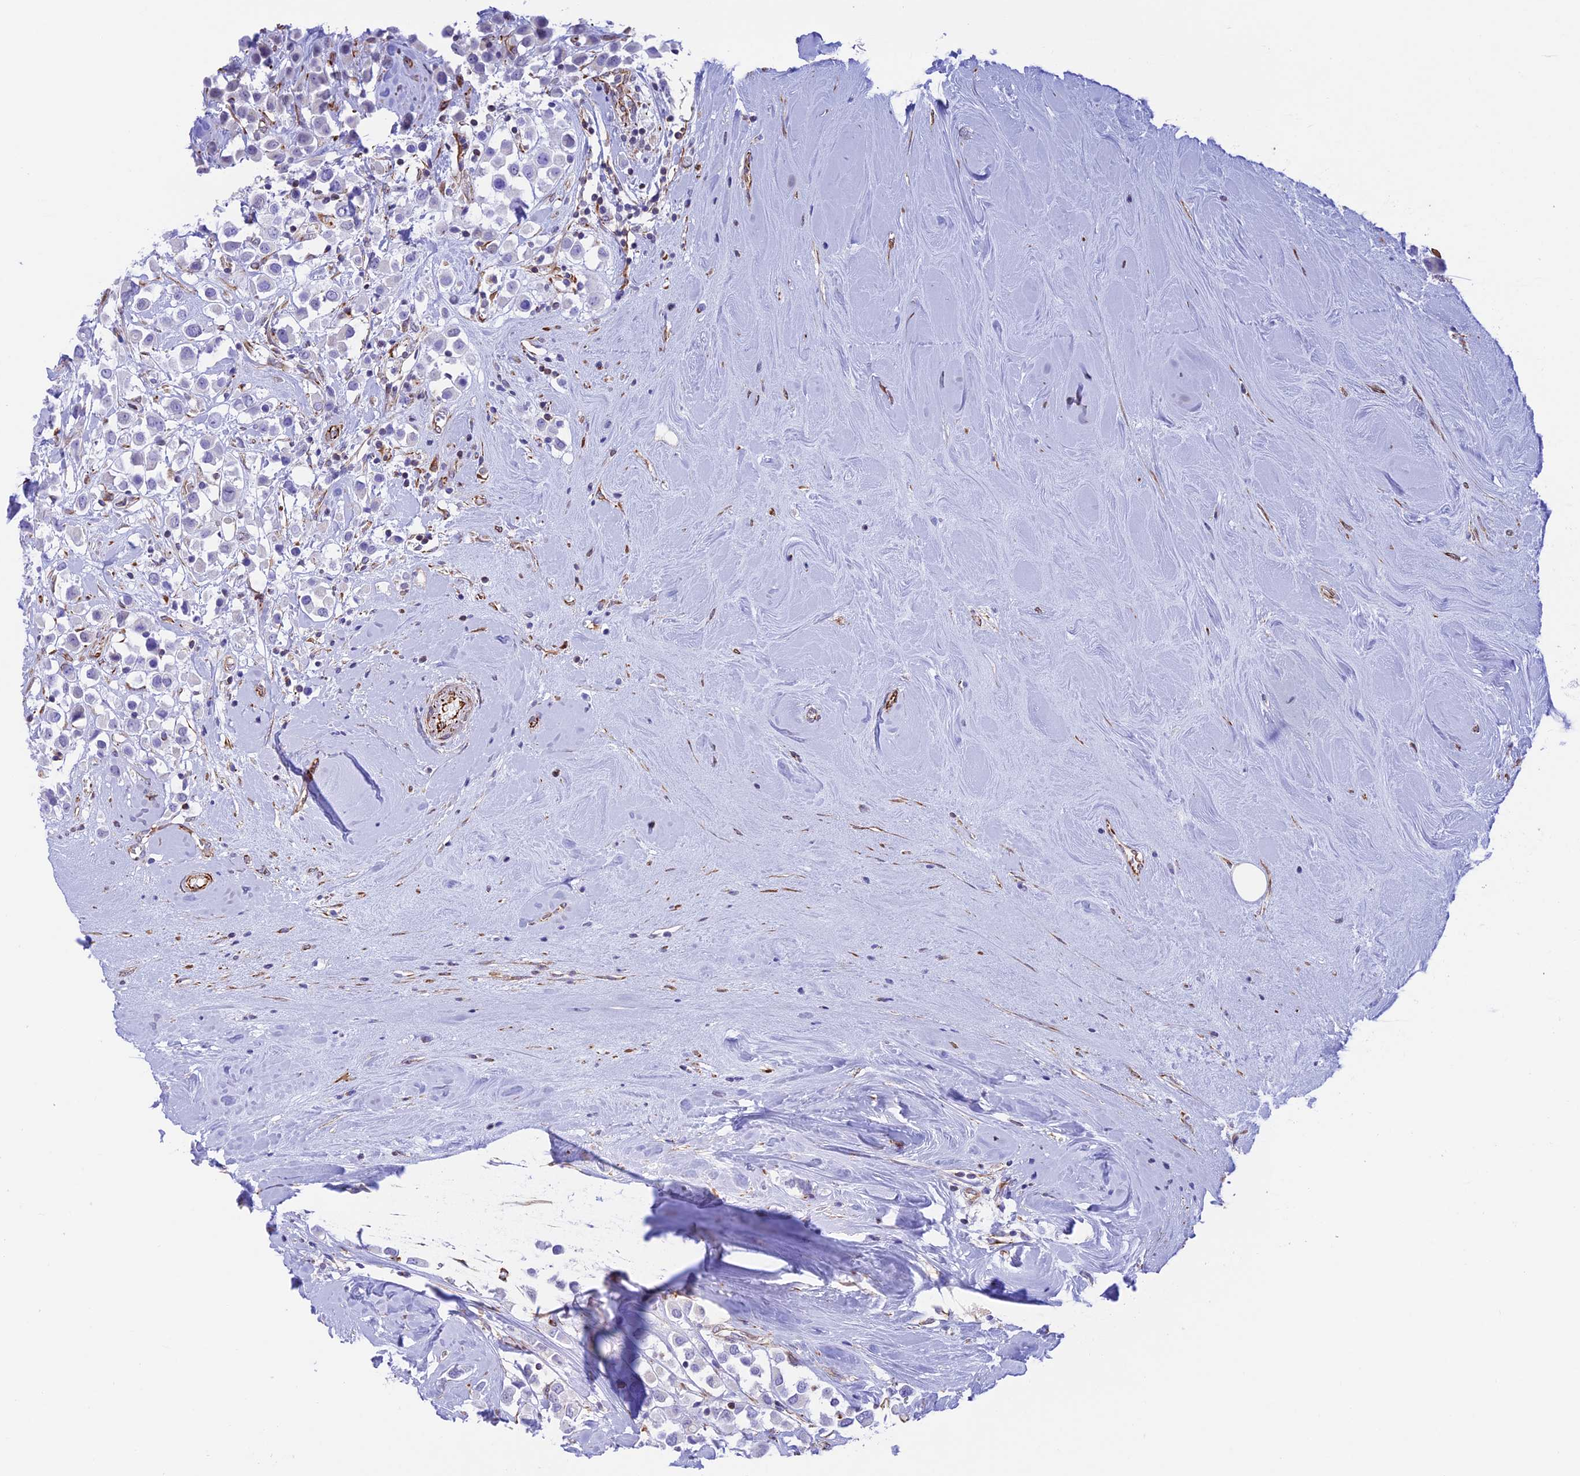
{"staining": {"intensity": "negative", "quantity": "none", "location": "none"}, "tissue": "breast cancer", "cell_type": "Tumor cells", "image_type": "cancer", "snomed": [{"axis": "morphology", "description": "Duct carcinoma"}, {"axis": "topography", "description": "Breast"}], "caption": "Tumor cells are negative for protein expression in human breast cancer (invasive ductal carcinoma).", "gene": "ZNF652", "patient": {"sex": "female", "age": 61}}